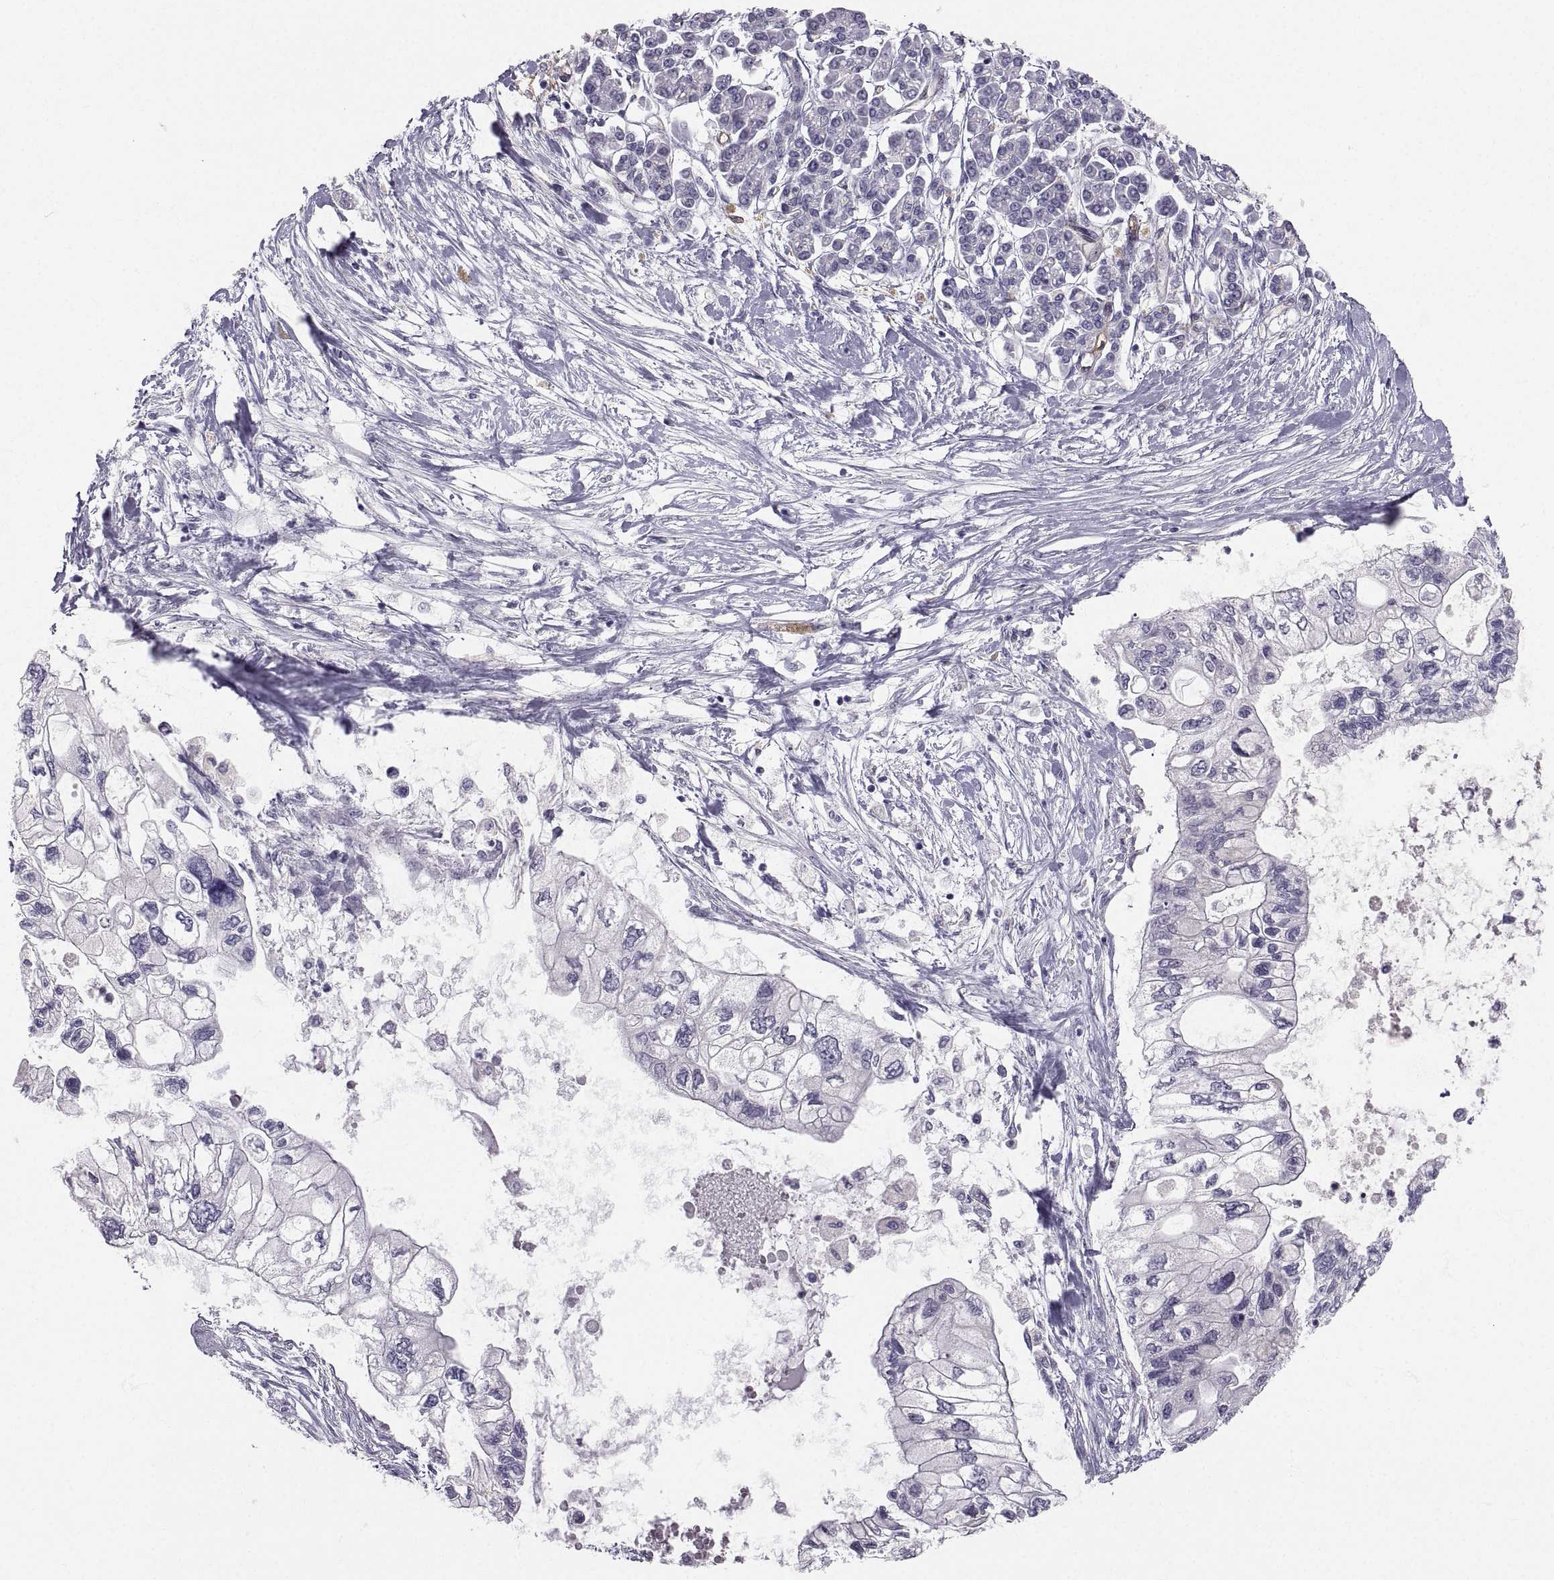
{"staining": {"intensity": "negative", "quantity": "none", "location": "none"}, "tissue": "pancreatic cancer", "cell_type": "Tumor cells", "image_type": "cancer", "snomed": [{"axis": "morphology", "description": "Adenocarcinoma, NOS"}, {"axis": "topography", "description": "Pancreas"}], "caption": "The image demonstrates no staining of tumor cells in pancreatic cancer (adenocarcinoma).", "gene": "PGM5", "patient": {"sex": "female", "age": 77}}